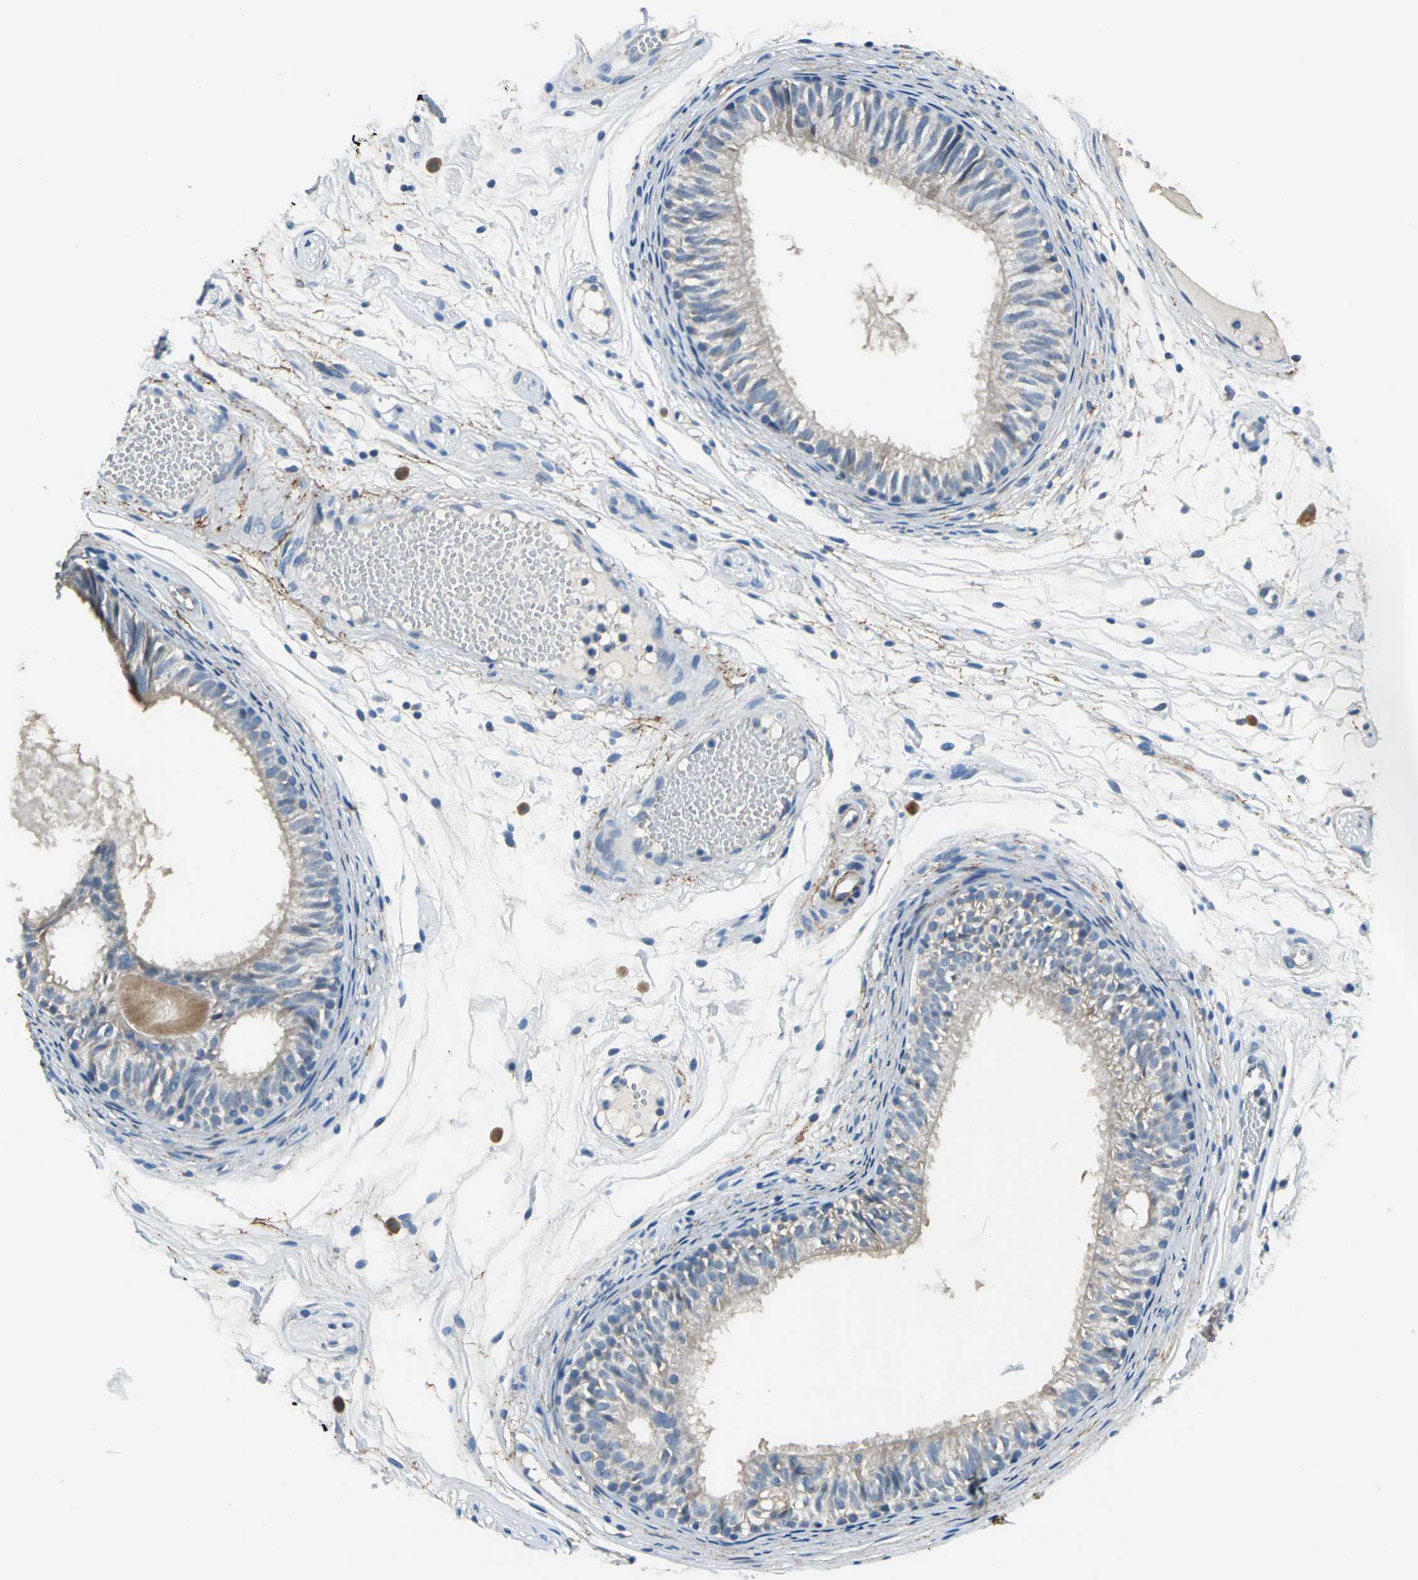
{"staining": {"intensity": "negative", "quantity": "none", "location": "none"}, "tissue": "epididymis", "cell_type": "Glandular cells", "image_type": "normal", "snomed": [{"axis": "morphology", "description": "Normal tissue, NOS"}, {"axis": "morphology", "description": "Atrophy, NOS"}, {"axis": "topography", "description": "Testis"}, {"axis": "topography", "description": "Epididymis"}], "caption": "Immunohistochemistry micrograph of benign epididymis: human epididymis stained with DAB (3,3'-diaminobenzidine) reveals no significant protein expression in glandular cells.", "gene": "SLC16A7", "patient": {"sex": "male", "age": 18}}